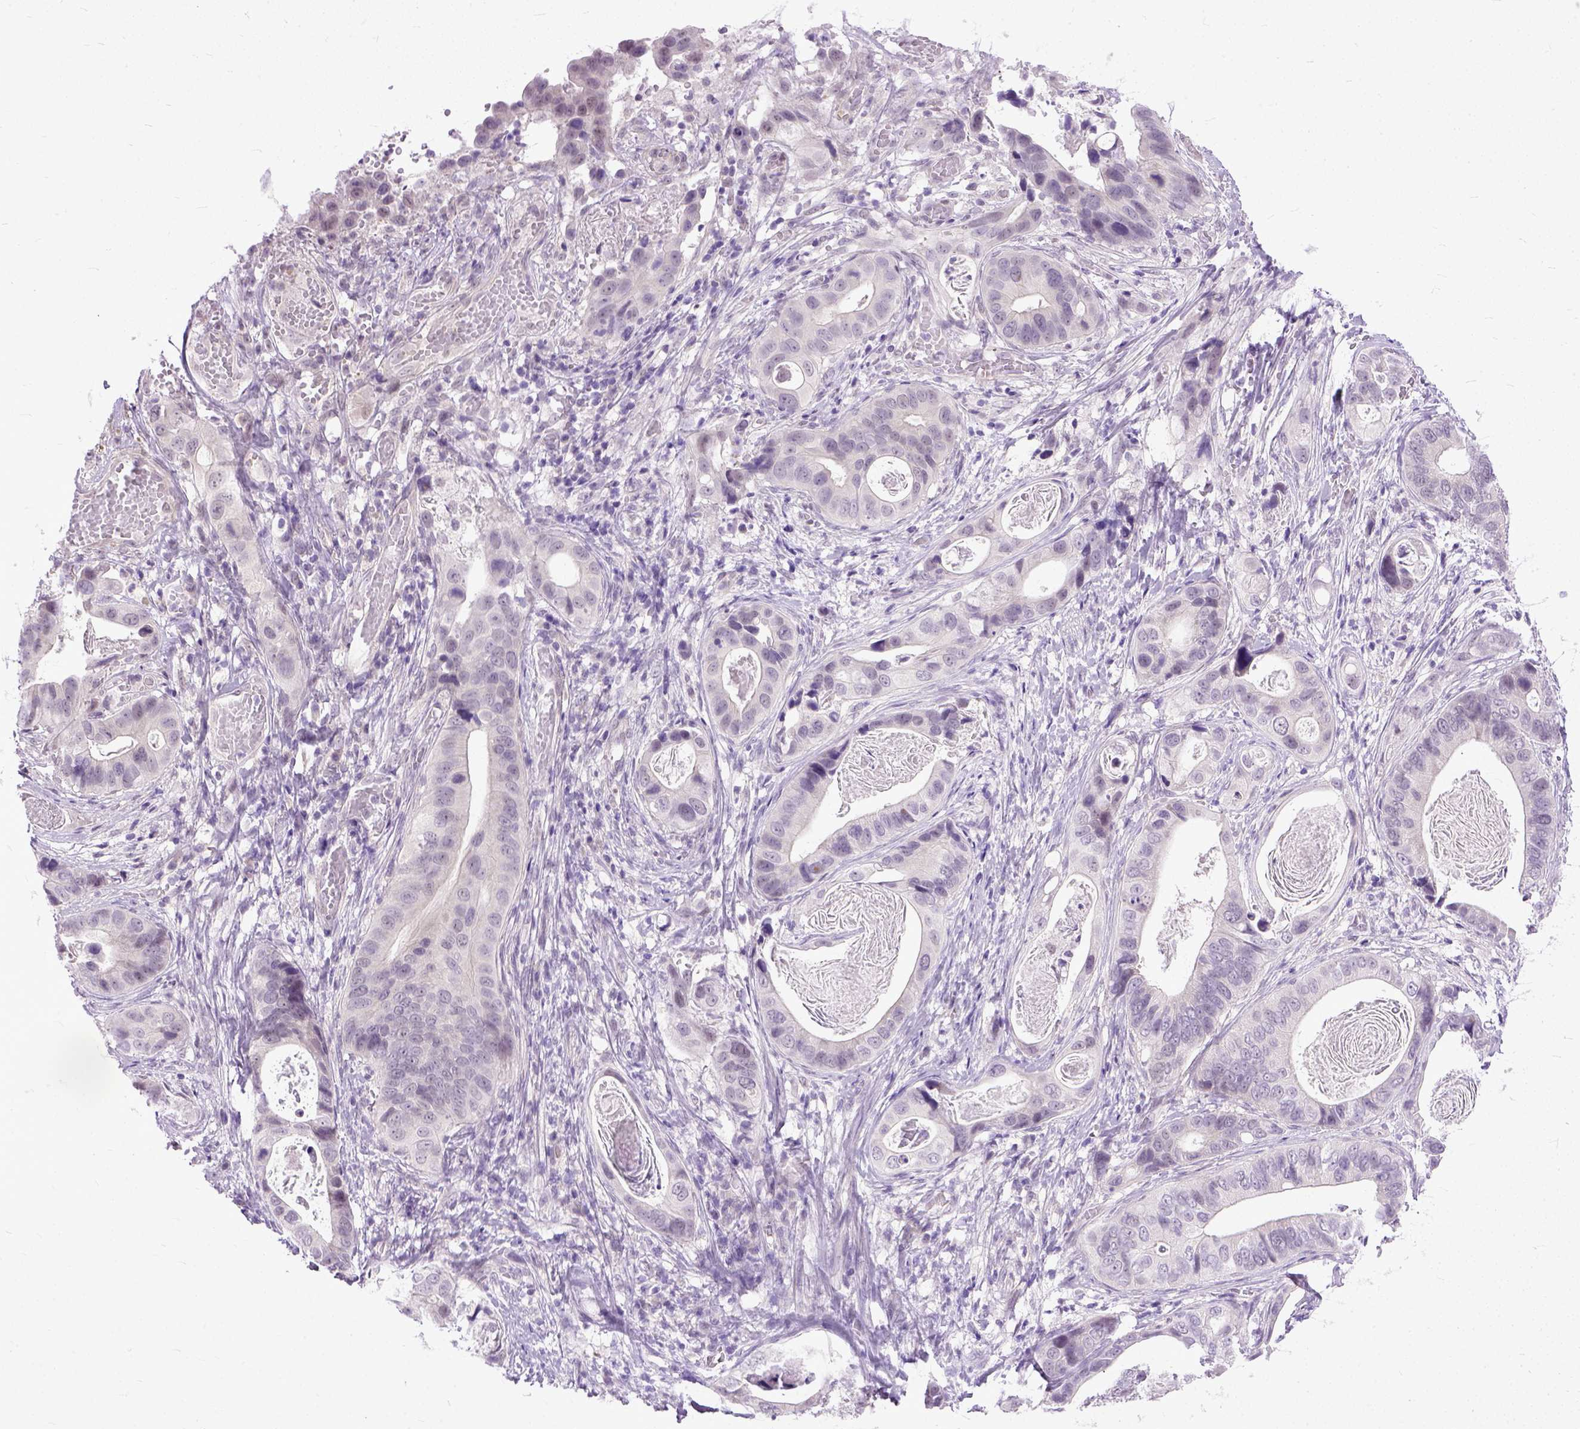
{"staining": {"intensity": "negative", "quantity": "none", "location": "none"}, "tissue": "stomach cancer", "cell_type": "Tumor cells", "image_type": "cancer", "snomed": [{"axis": "morphology", "description": "Adenocarcinoma, NOS"}, {"axis": "topography", "description": "Stomach"}], "caption": "This is an IHC photomicrograph of human adenocarcinoma (stomach). There is no staining in tumor cells.", "gene": "TCEAL7", "patient": {"sex": "male", "age": 84}}